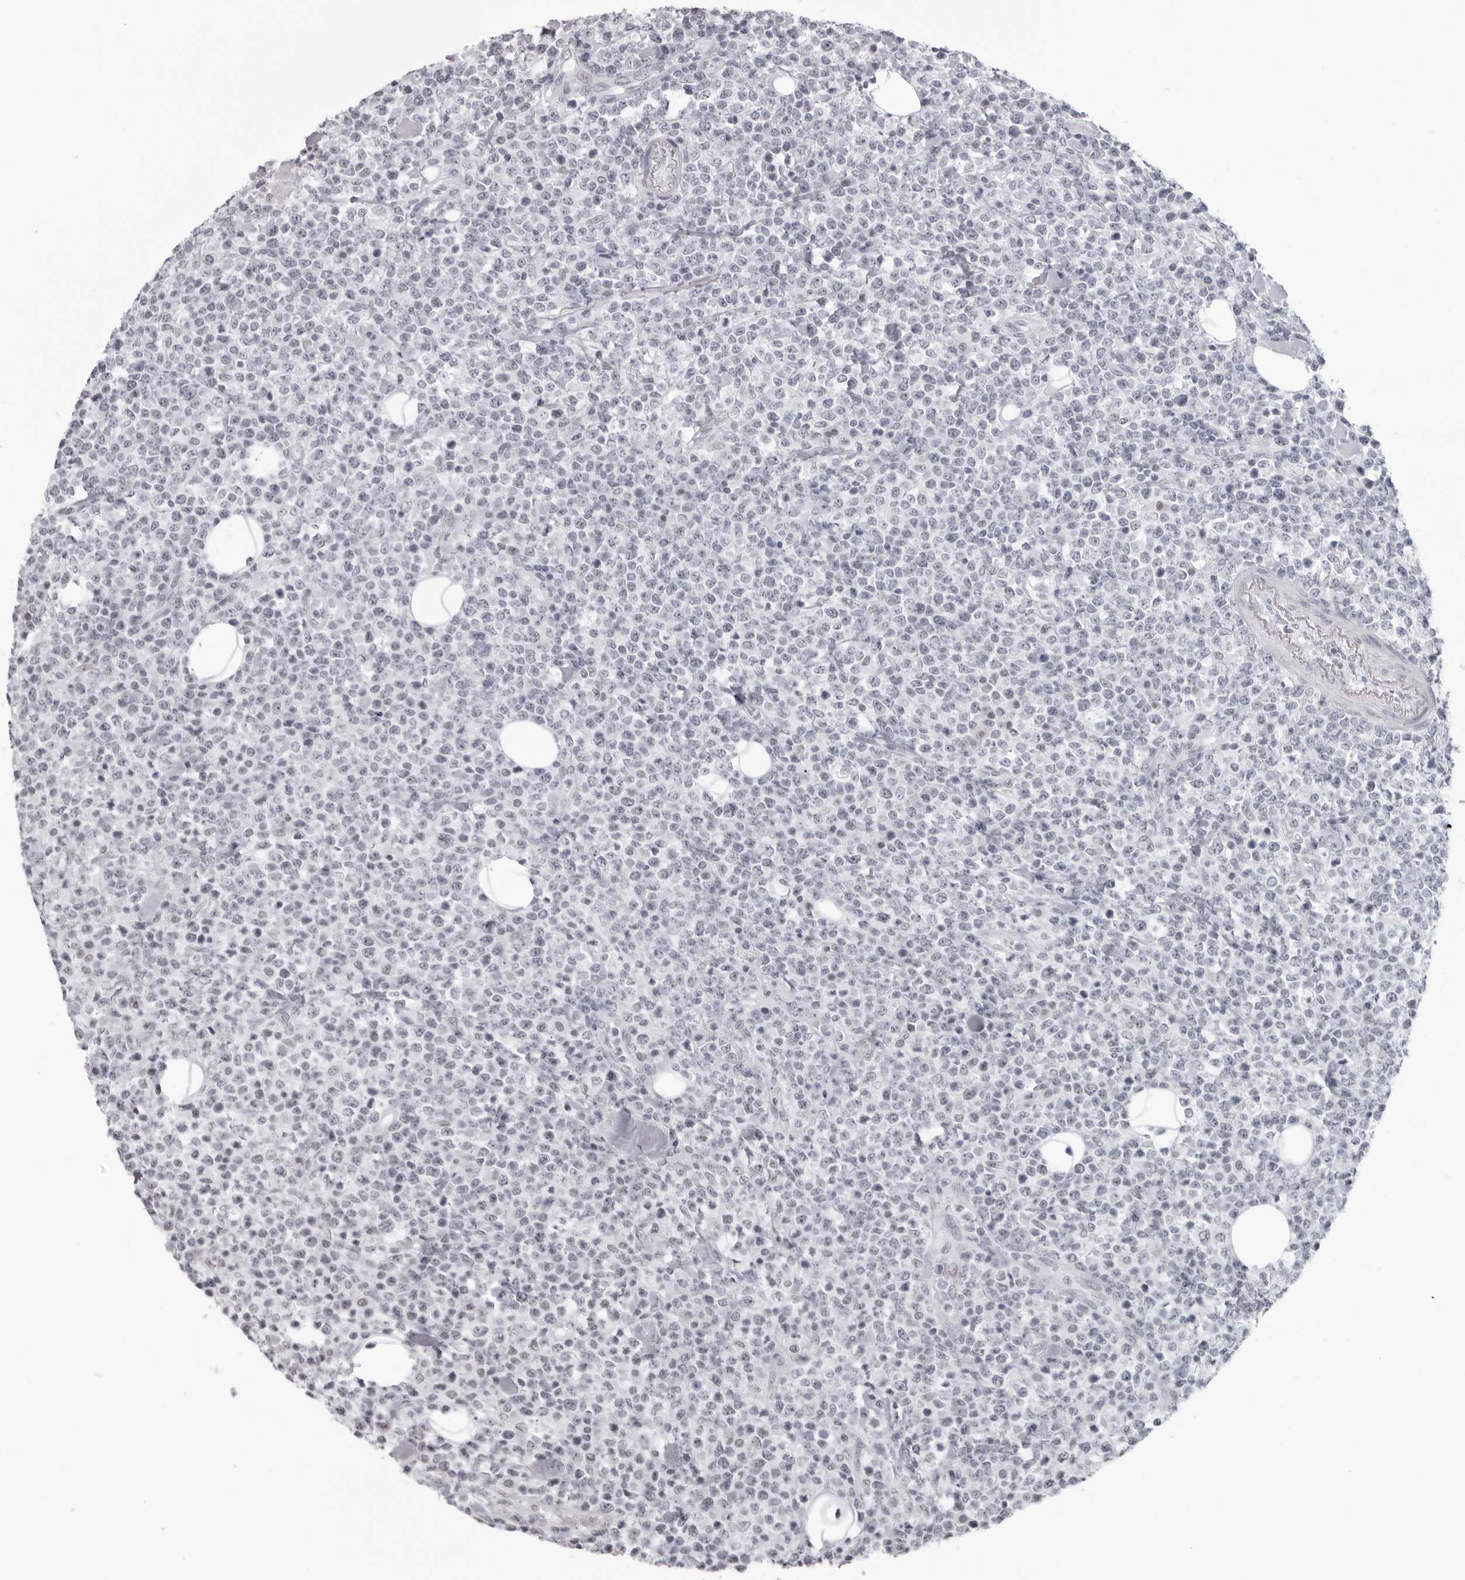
{"staining": {"intensity": "negative", "quantity": "none", "location": "none"}, "tissue": "lymphoma", "cell_type": "Tumor cells", "image_type": "cancer", "snomed": [{"axis": "morphology", "description": "Malignant lymphoma, non-Hodgkin's type, High grade"}, {"axis": "topography", "description": "Colon"}], "caption": "A histopathology image of malignant lymphoma, non-Hodgkin's type (high-grade) stained for a protein exhibits no brown staining in tumor cells.", "gene": "ESPN", "patient": {"sex": "female", "age": 53}}